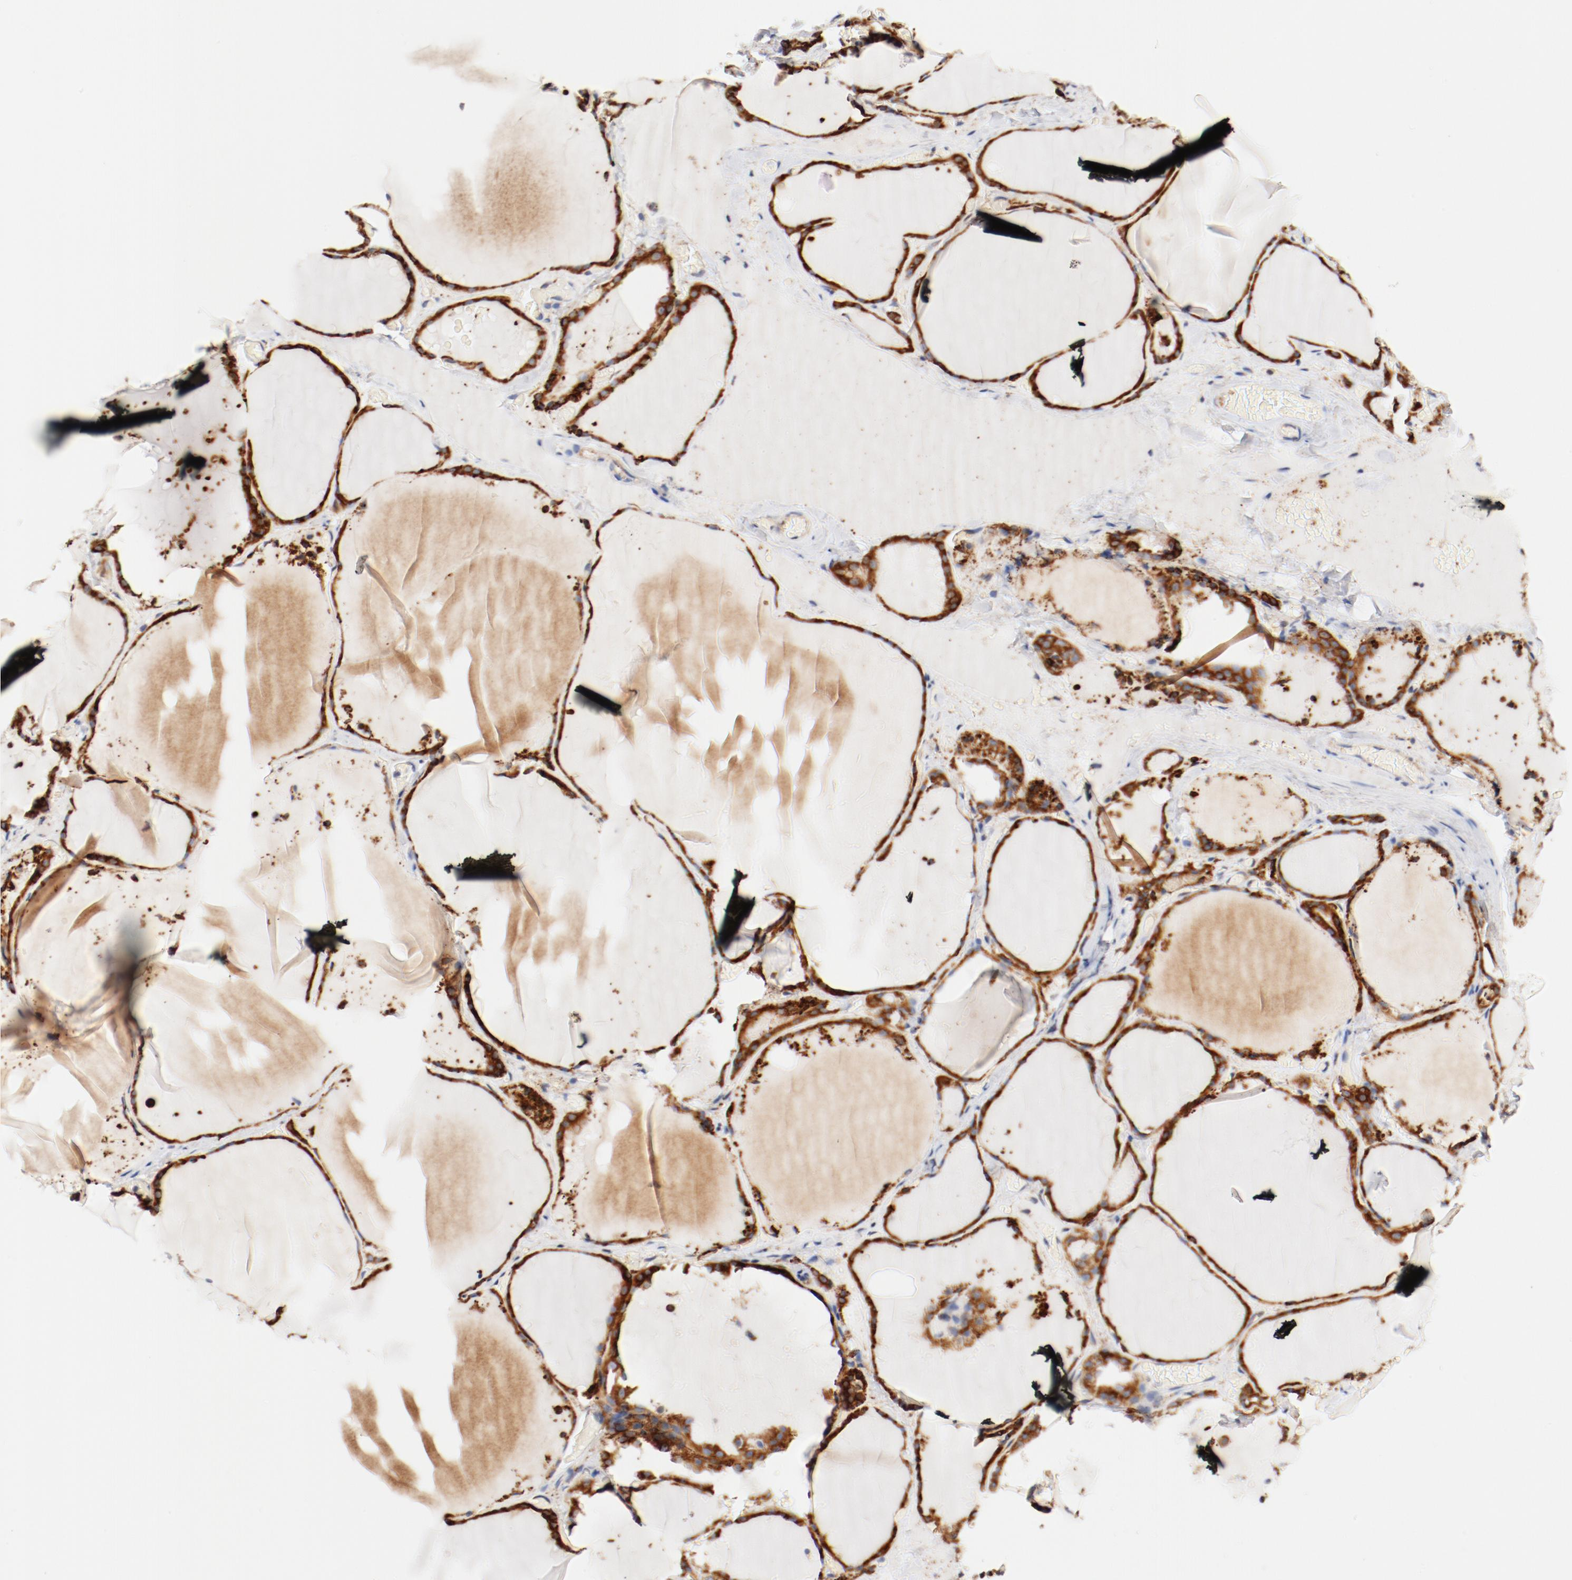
{"staining": {"intensity": "strong", "quantity": ">75%", "location": "cytoplasmic/membranous"}, "tissue": "thyroid gland", "cell_type": "Glandular cells", "image_type": "normal", "snomed": [{"axis": "morphology", "description": "Normal tissue, NOS"}, {"axis": "topography", "description": "Thyroid gland"}], "caption": "About >75% of glandular cells in normal thyroid gland show strong cytoplasmic/membranous protein expression as visualized by brown immunohistochemical staining.", "gene": "PDPK1", "patient": {"sex": "female", "age": 22}}